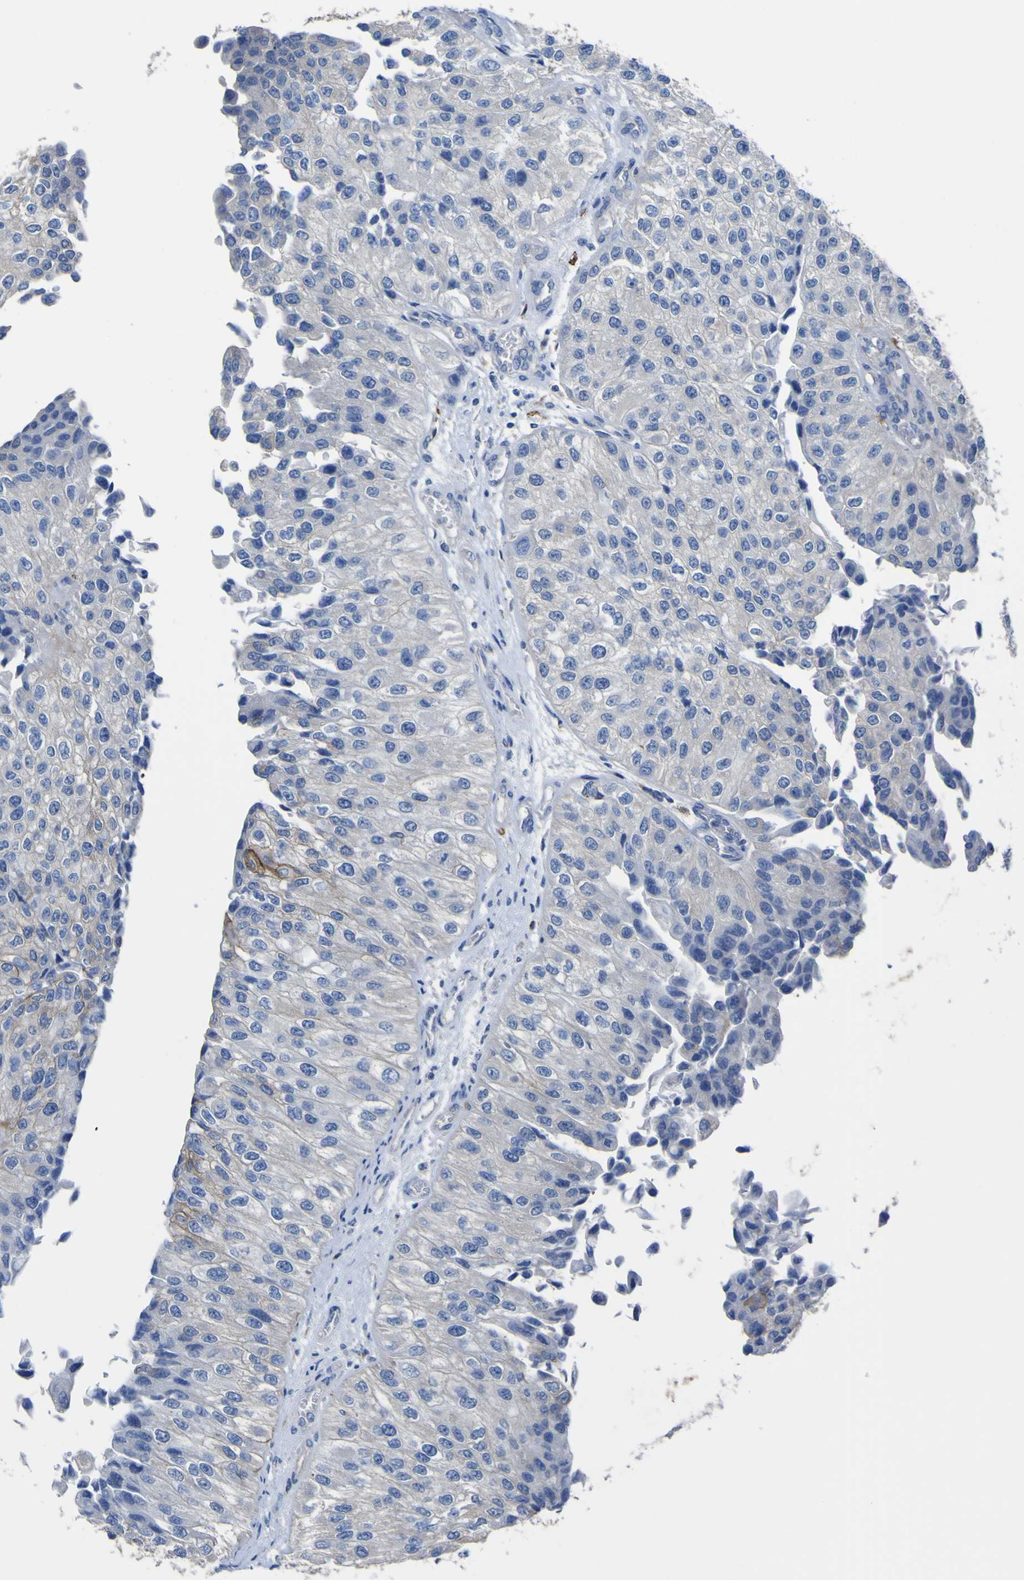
{"staining": {"intensity": "moderate", "quantity": "<25%", "location": "cytoplasmic/membranous"}, "tissue": "urothelial cancer", "cell_type": "Tumor cells", "image_type": "cancer", "snomed": [{"axis": "morphology", "description": "Urothelial carcinoma, High grade"}, {"axis": "topography", "description": "Kidney"}, {"axis": "topography", "description": "Urinary bladder"}], "caption": "Approximately <25% of tumor cells in urothelial cancer show moderate cytoplasmic/membranous protein expression as visualized by brown immunohistochemical staining.", "gene": "AGO4", "patient": {"sex": "male", "age": 77}}